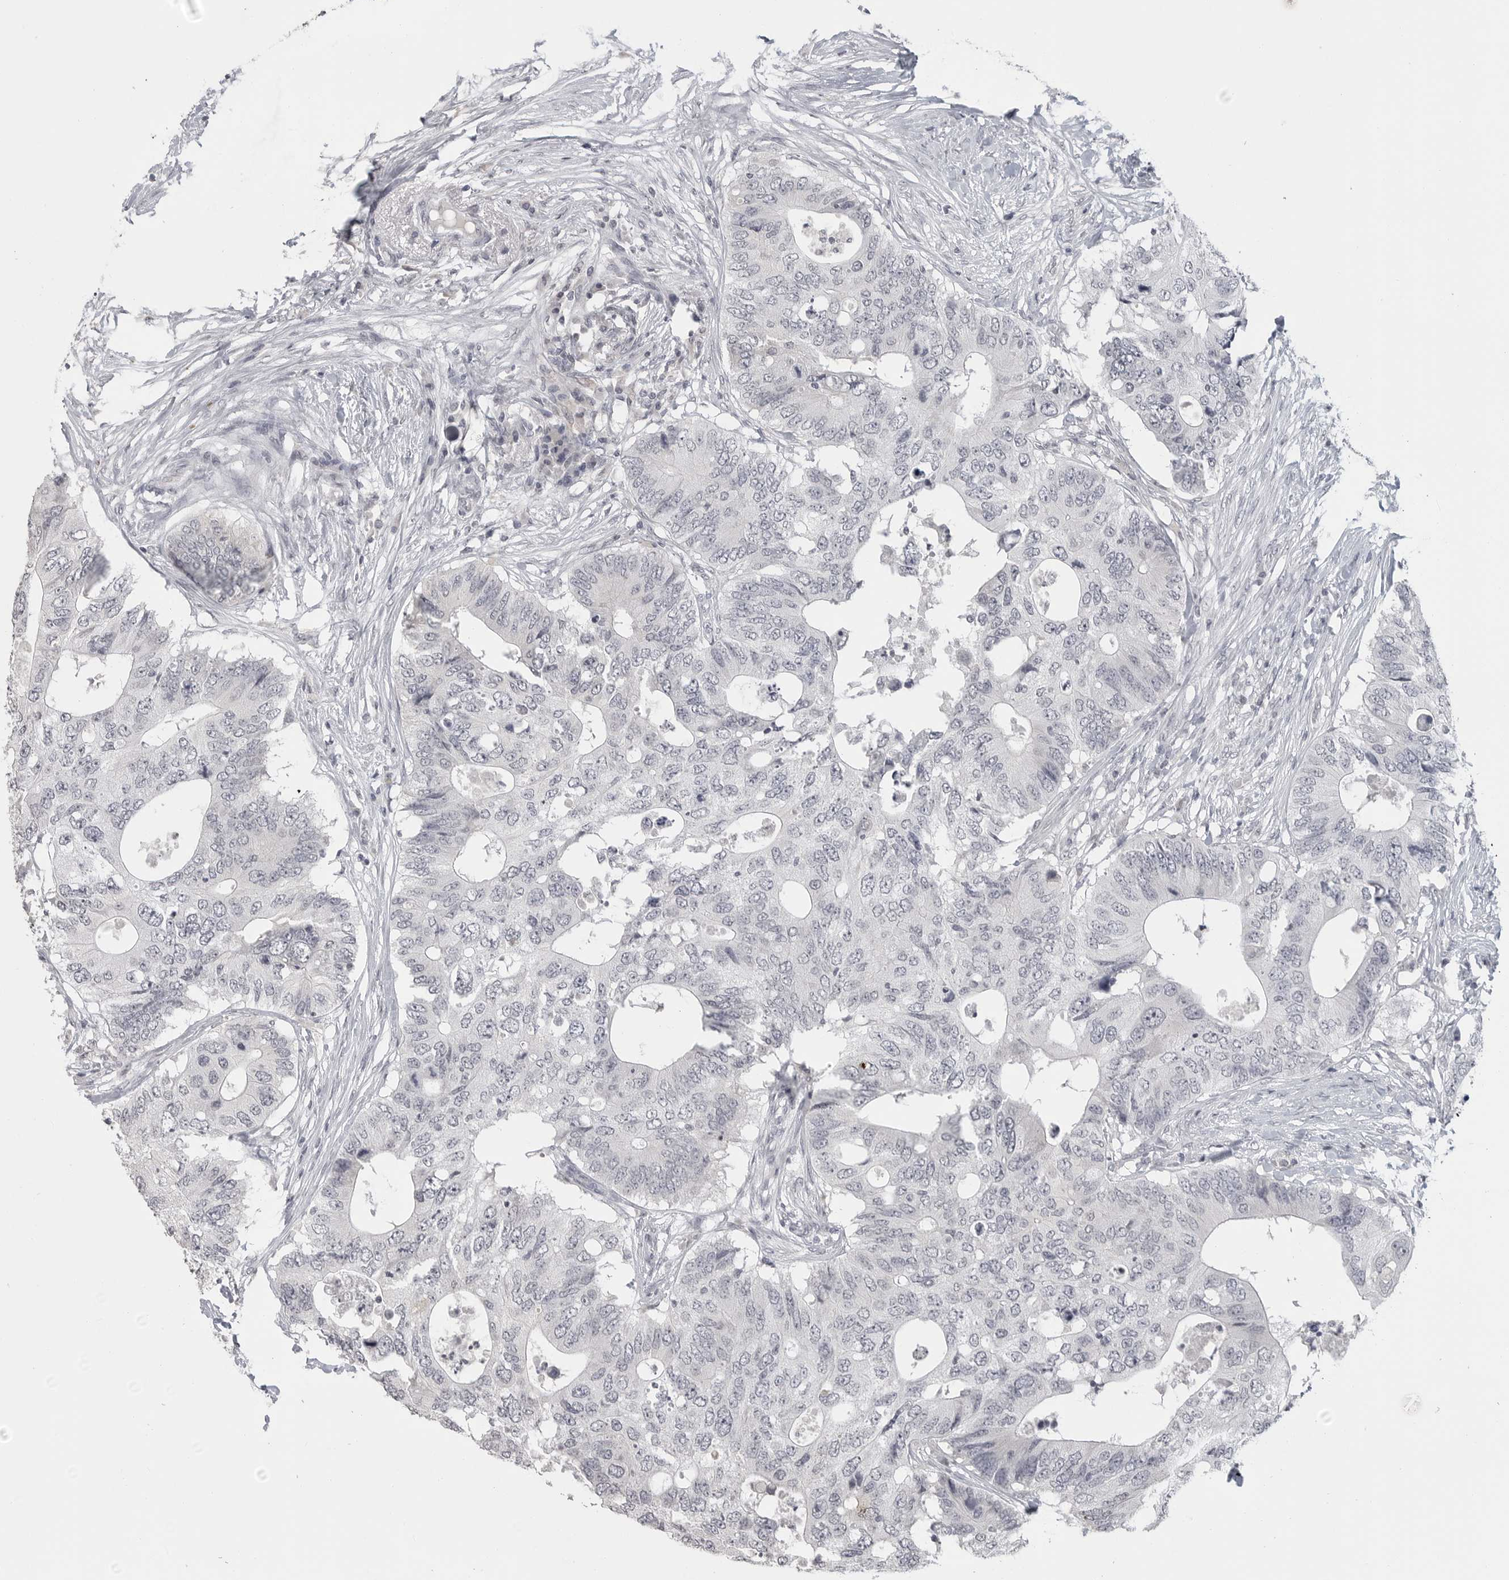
{"staining": {"intensity": "negative", "quantity": "none", "location": "none"}, "tissue": "colorectal cancer", "cell_type": "Tumor cells", "image_type": "cancer", "snomed": [{"axis": "morphology", "description": "Adenocarcinoma, NOS"}, {"axis": "topography", "description": "Colon"}], "caption": "The immunohistochemistry (IHC) image has no significant expression in tumor cells of colorectal cancer tissue.", "gene": "PRSS1", "patient": {"sex": "male", "age": 71}}